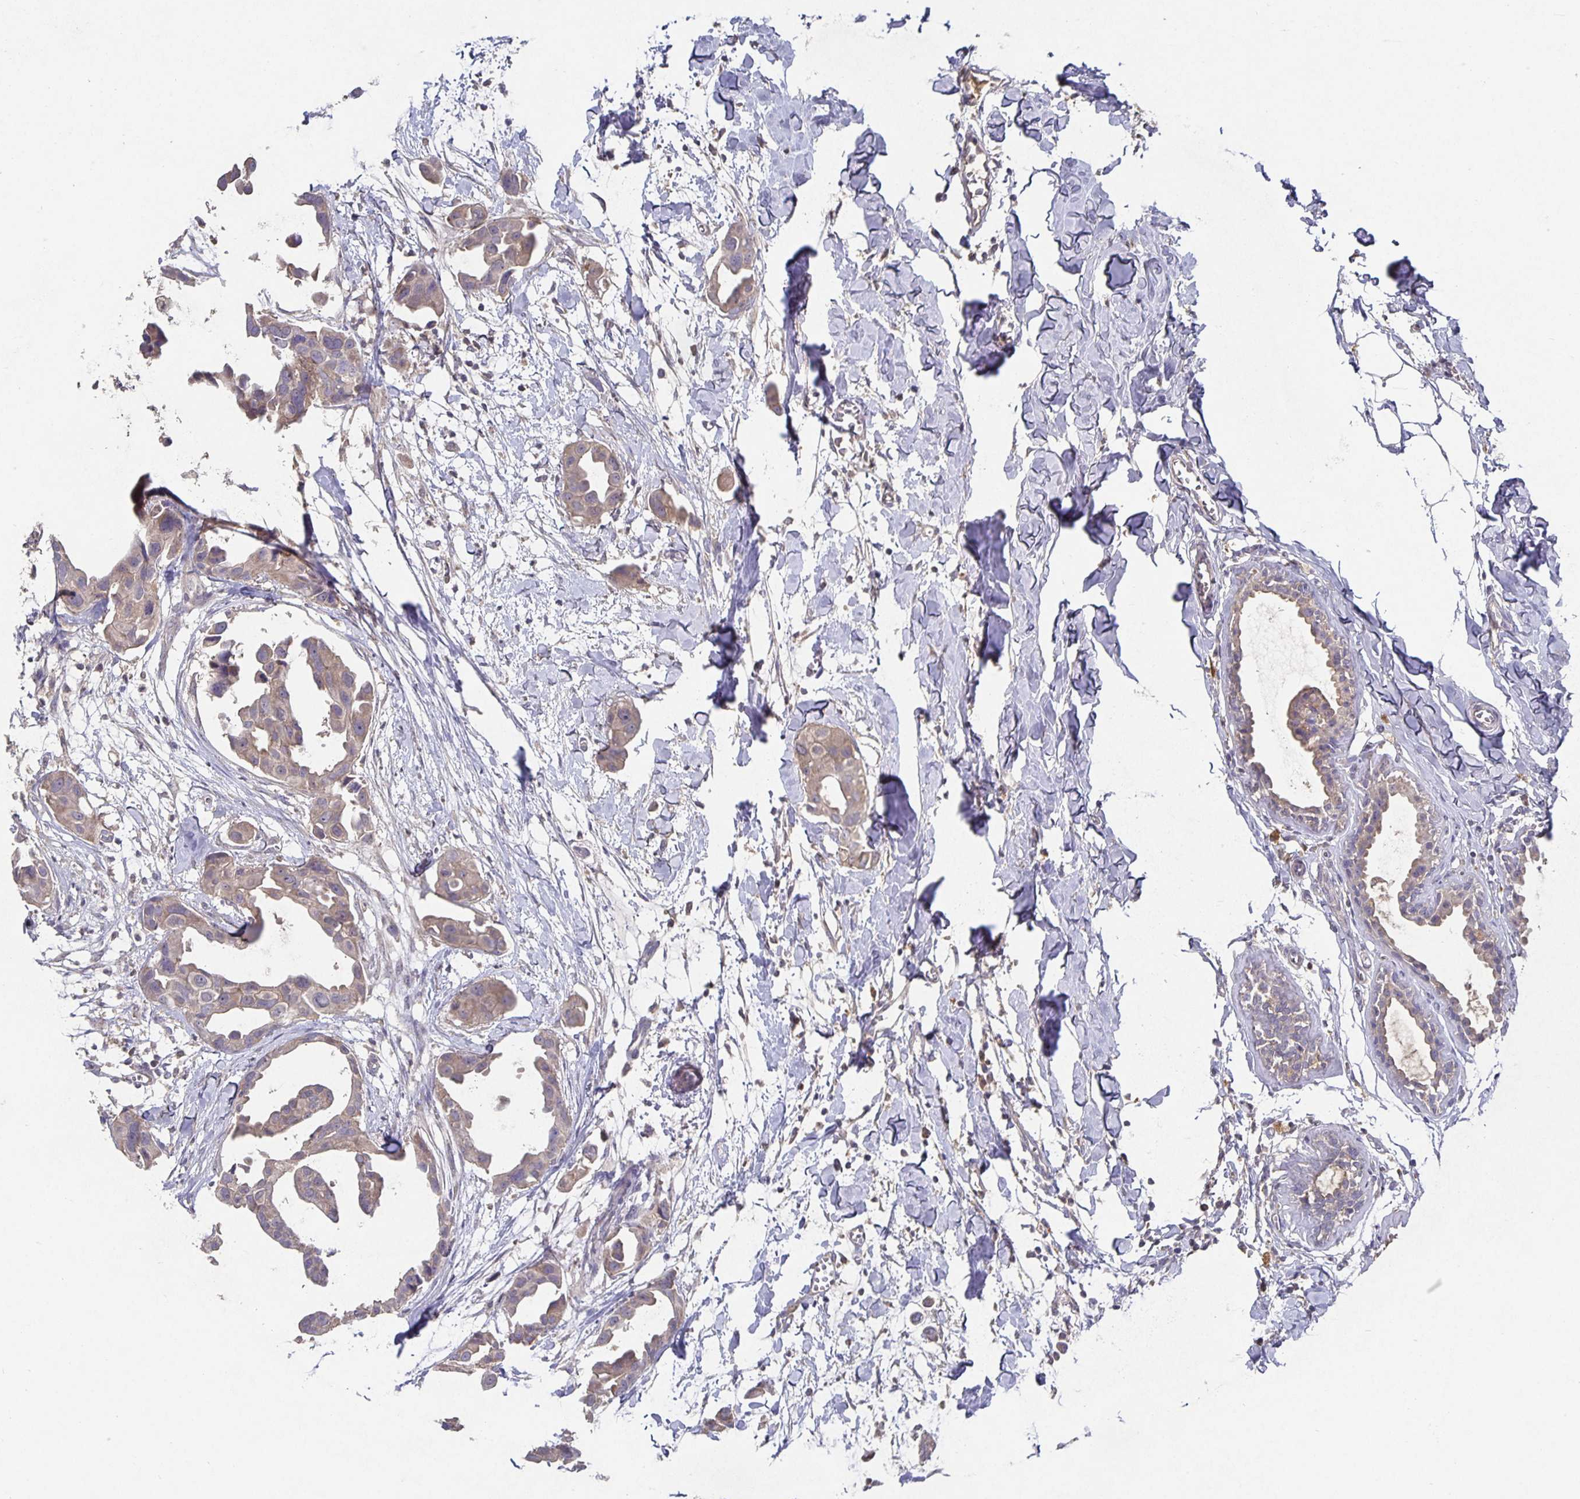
{"staining": {"intensity": "weak", "quantity": ">75%", "location": "cytoplasmic/membranous"}, "tissue": "breast cancer", "cell_type": "Tumor cells", "image_type": "cancer", "snomed": [{"axis": "morphology", "description": "Duct carcinoma"}, {"axis": "topography", "description": "Breast"}], "caption": "A high-resolution image shows IHC staining of breast cancer, which reveals weak cytoplasmic/membranous expression in approximately >75% of tumor cells.", "gene": "HEPN1", "patient": {"sex": "female", "age": 38}}